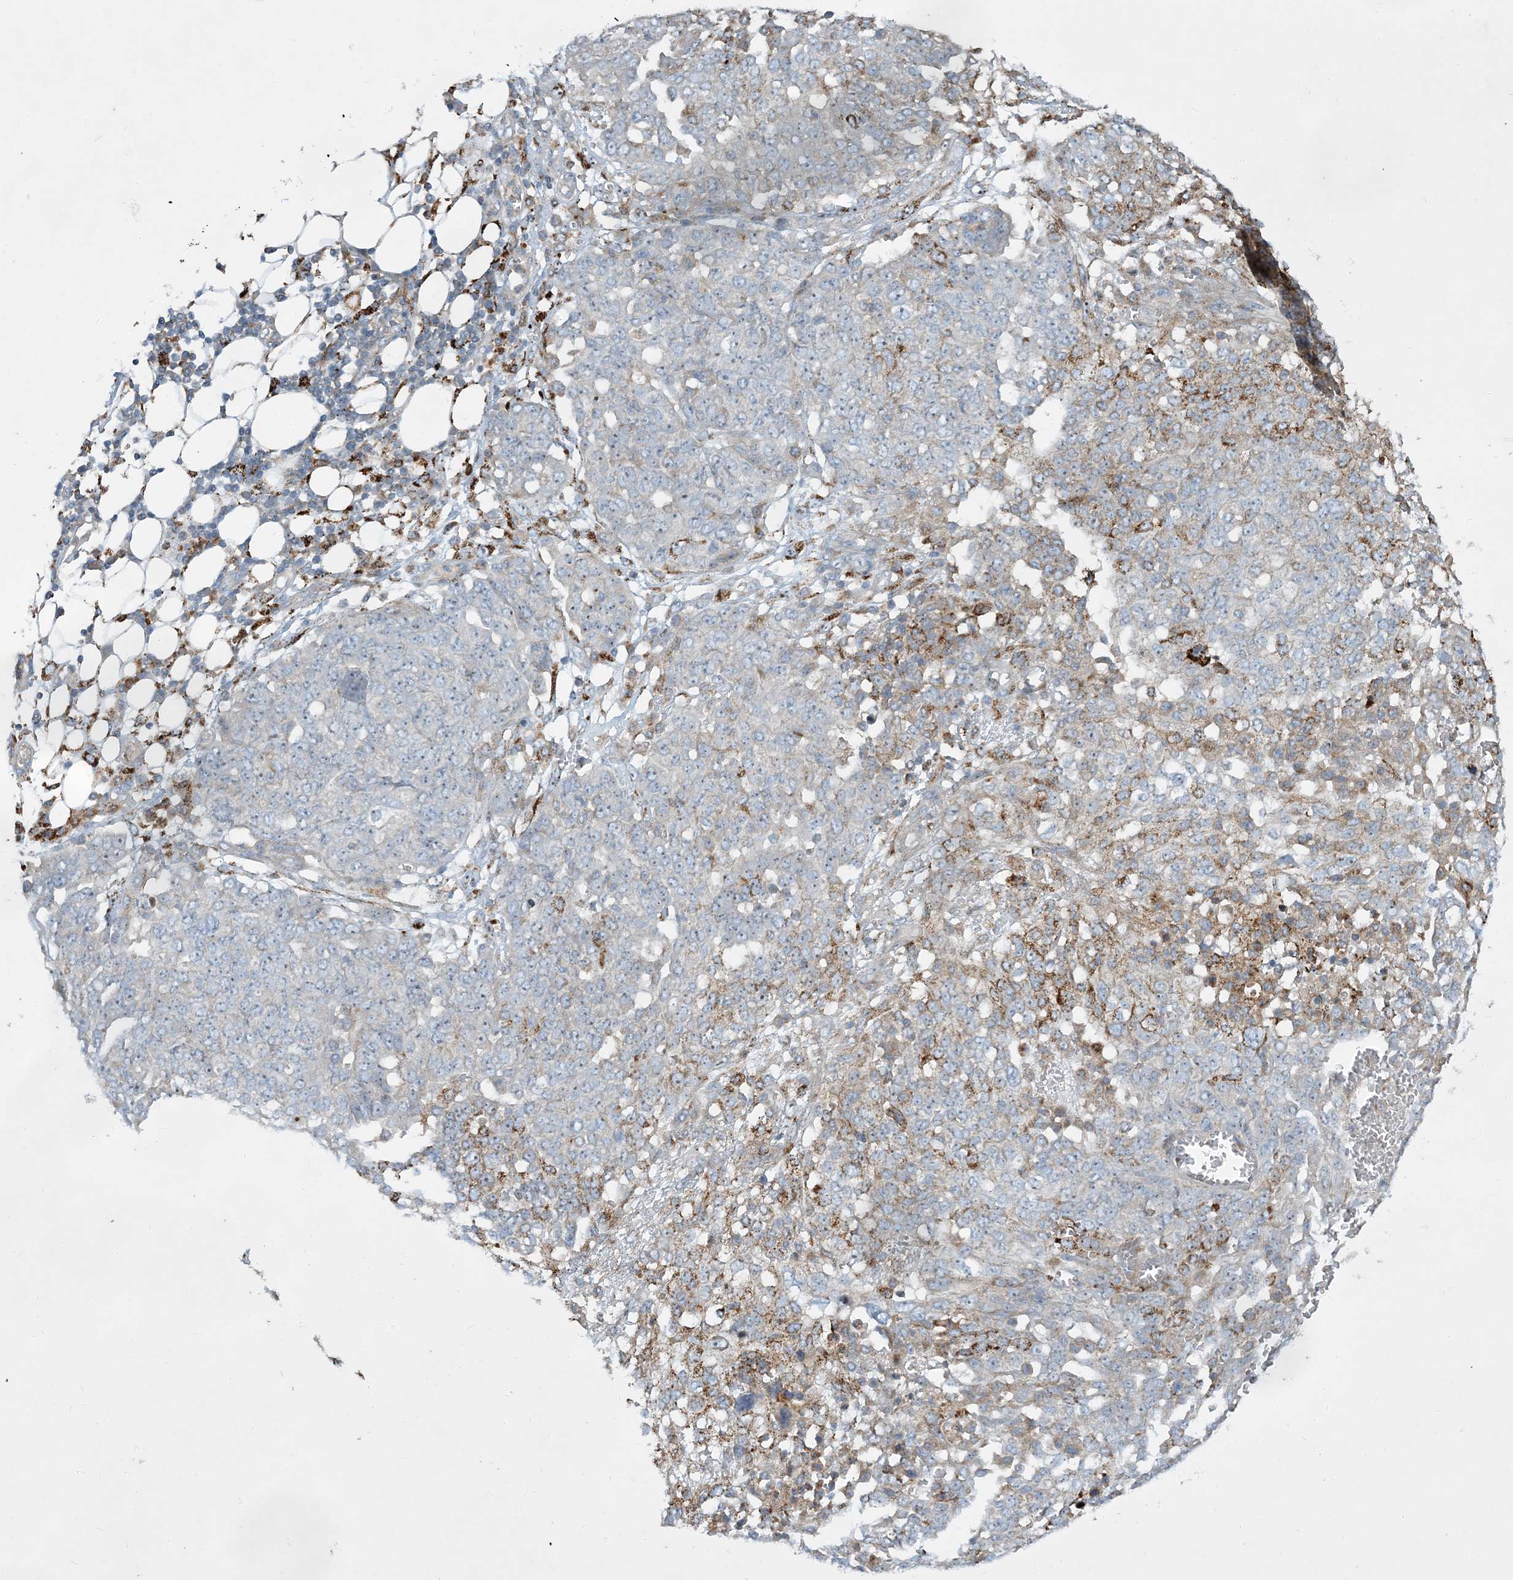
{"staining": {"intensity": "moderate", "quantity": "25%-75%", "location": "cytoplasmic/membranous"}, "tissue": "ovarian cancer", "cell_type": "Tumor cells", "image_type": "cancer", "snomed": [{"axis": "morphology", "description": "Cystadenocarcinoma, serous, NOS"}, {"axis": "topography", "description": "Soft tissue"}, {"axis": "topography", "description": "Ovary"}], "caption": "The histopathology image shows immunohistochemical staining of ovarian serous cystadenocarcinoma. There is moderate cytoplasmic/membranous staining is present in approximately 25%-75% of tumor cells.", "gene": "LTN1", "patient": {"sex": "female", "age": 57}}